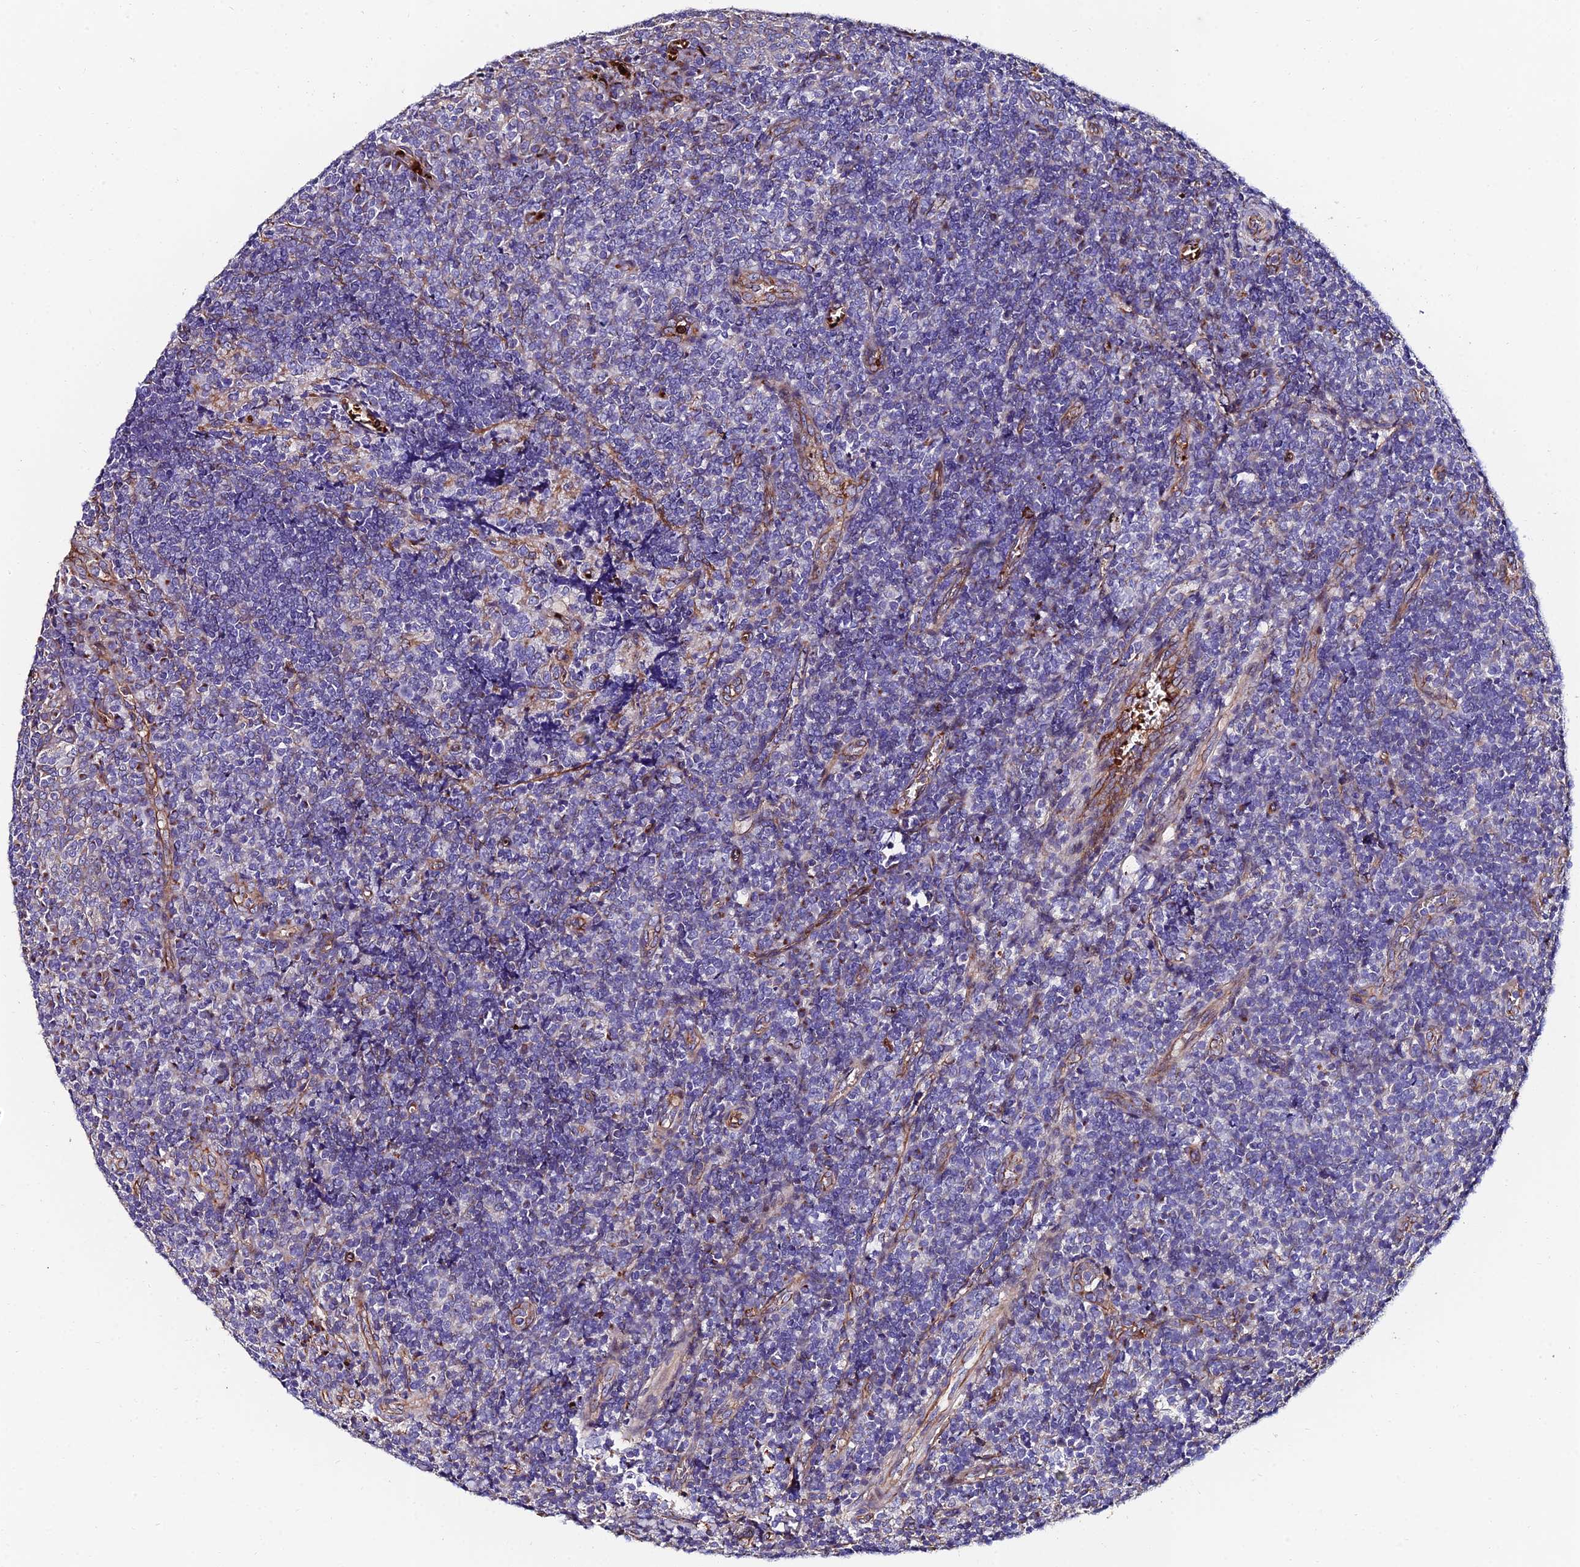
{"staining": {"intensity": "moderate", "quantity": "<25%", "location": "cytoplasmic/membranous"}, "tissue": "tonsil", "cell_type": "Germinal center cells", "image_type": "normal", "snomed": [{"axis": "morphology", "description": "Normal tissue, NOS"}, {"axis": "topography", "description": "Tonsil"}], "caption": "Tonsil stained with a protein marker shows moderate staining in germinal center cells.", "gene": "ADGRF3", "patient": {"sex": "female", "age": 19}}